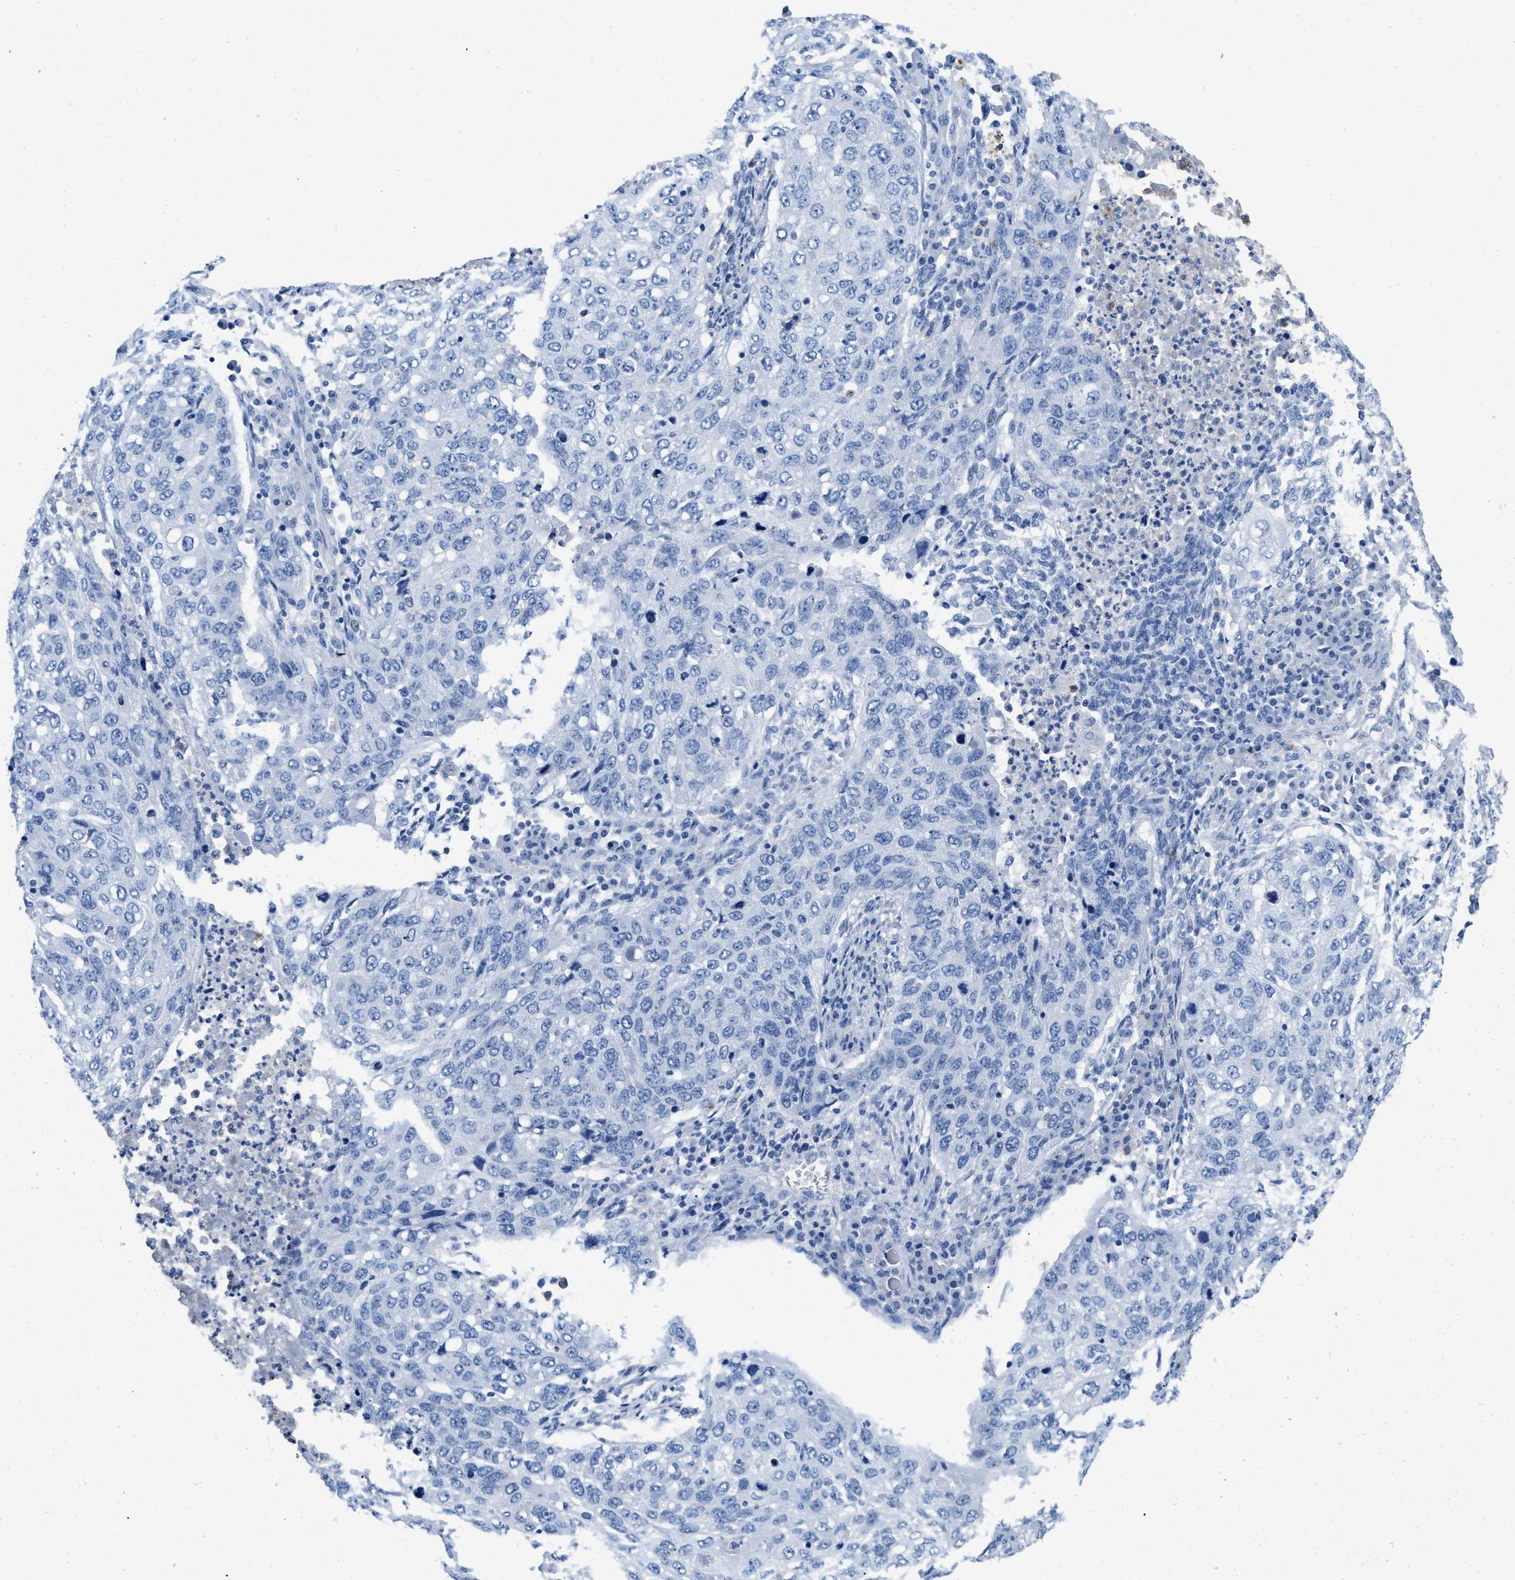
{"staining": {"intensity": "negative", "quantity": "none", "location": "none"}, "tissue": "lung cancer", "cell_type": "Tumor cells", "image_type": "cancer", "snomed": [{"axis": "morphology", "description": "Squamous cell carcinoma, NOS"}, {"axis": "topography", "description": "Lung"}], "caption": "A high-resolution micrograph shows immunohistochemistry staining of lung cancer, which shows no significant staining in tumor cells.", "gene": "CR1", "patient": {"sex": "female", "age": 63}}